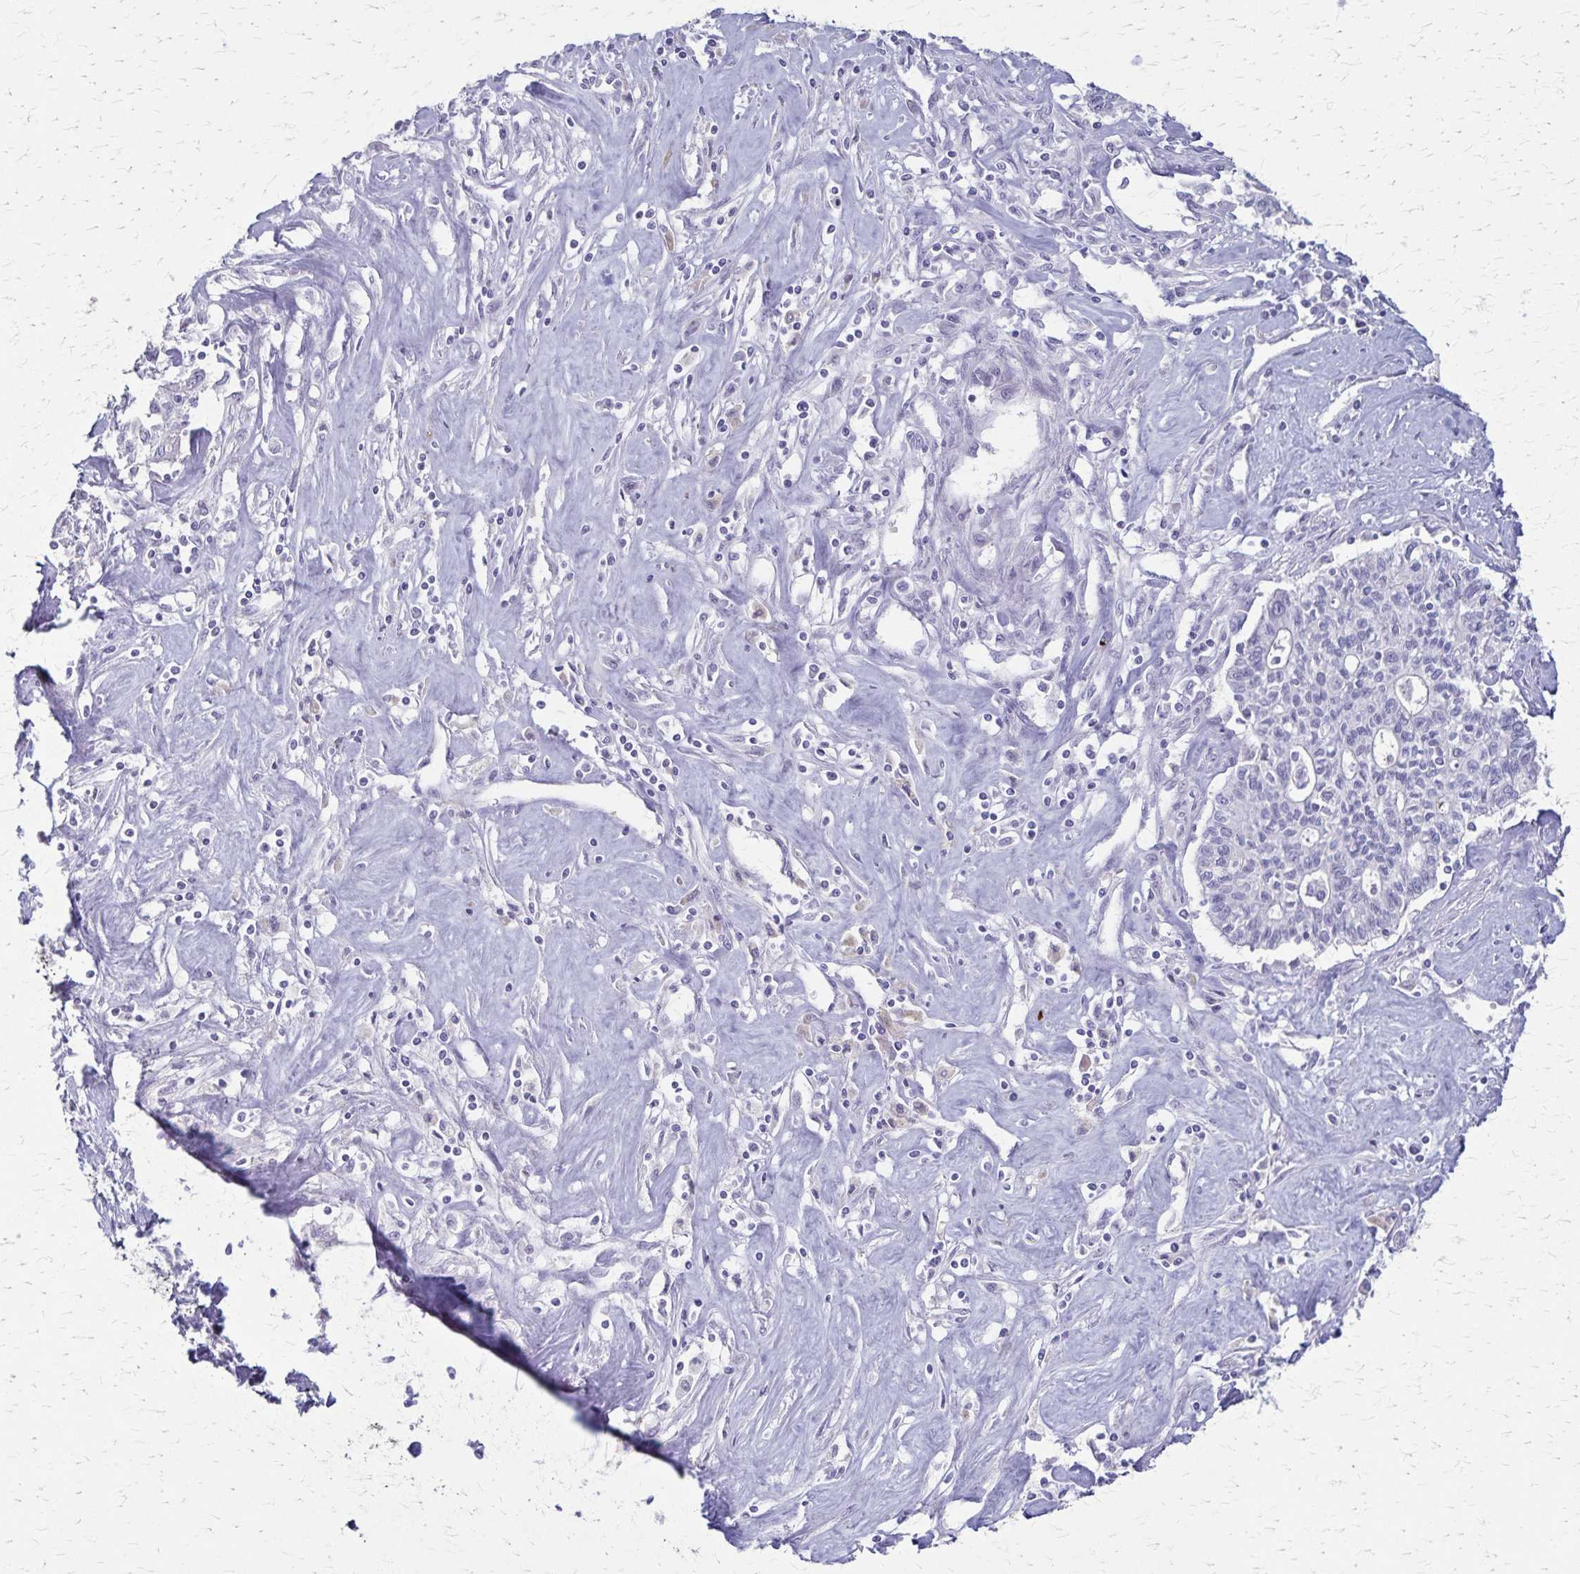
{"staining": {"intensity": "negative", "quantity": "none", "location": "none"}, "tissue": "liver cancer", "cell_type": "Tumor cells", "image_type": "cancer", "snomed": [{"axis": "morphology", "description": "Cholangiocarcinoma"}, {"axis": "topography", "description": "Liver"}], "caption": "This is a image of IHC staining of liver cancer (cholangiocarcinoma), which shows no expression in tumor cells. (IHC, brightfield microscopy, high magnification).", "gene": "RASL10B", "patient": {"sex": "female", "age": 61}}